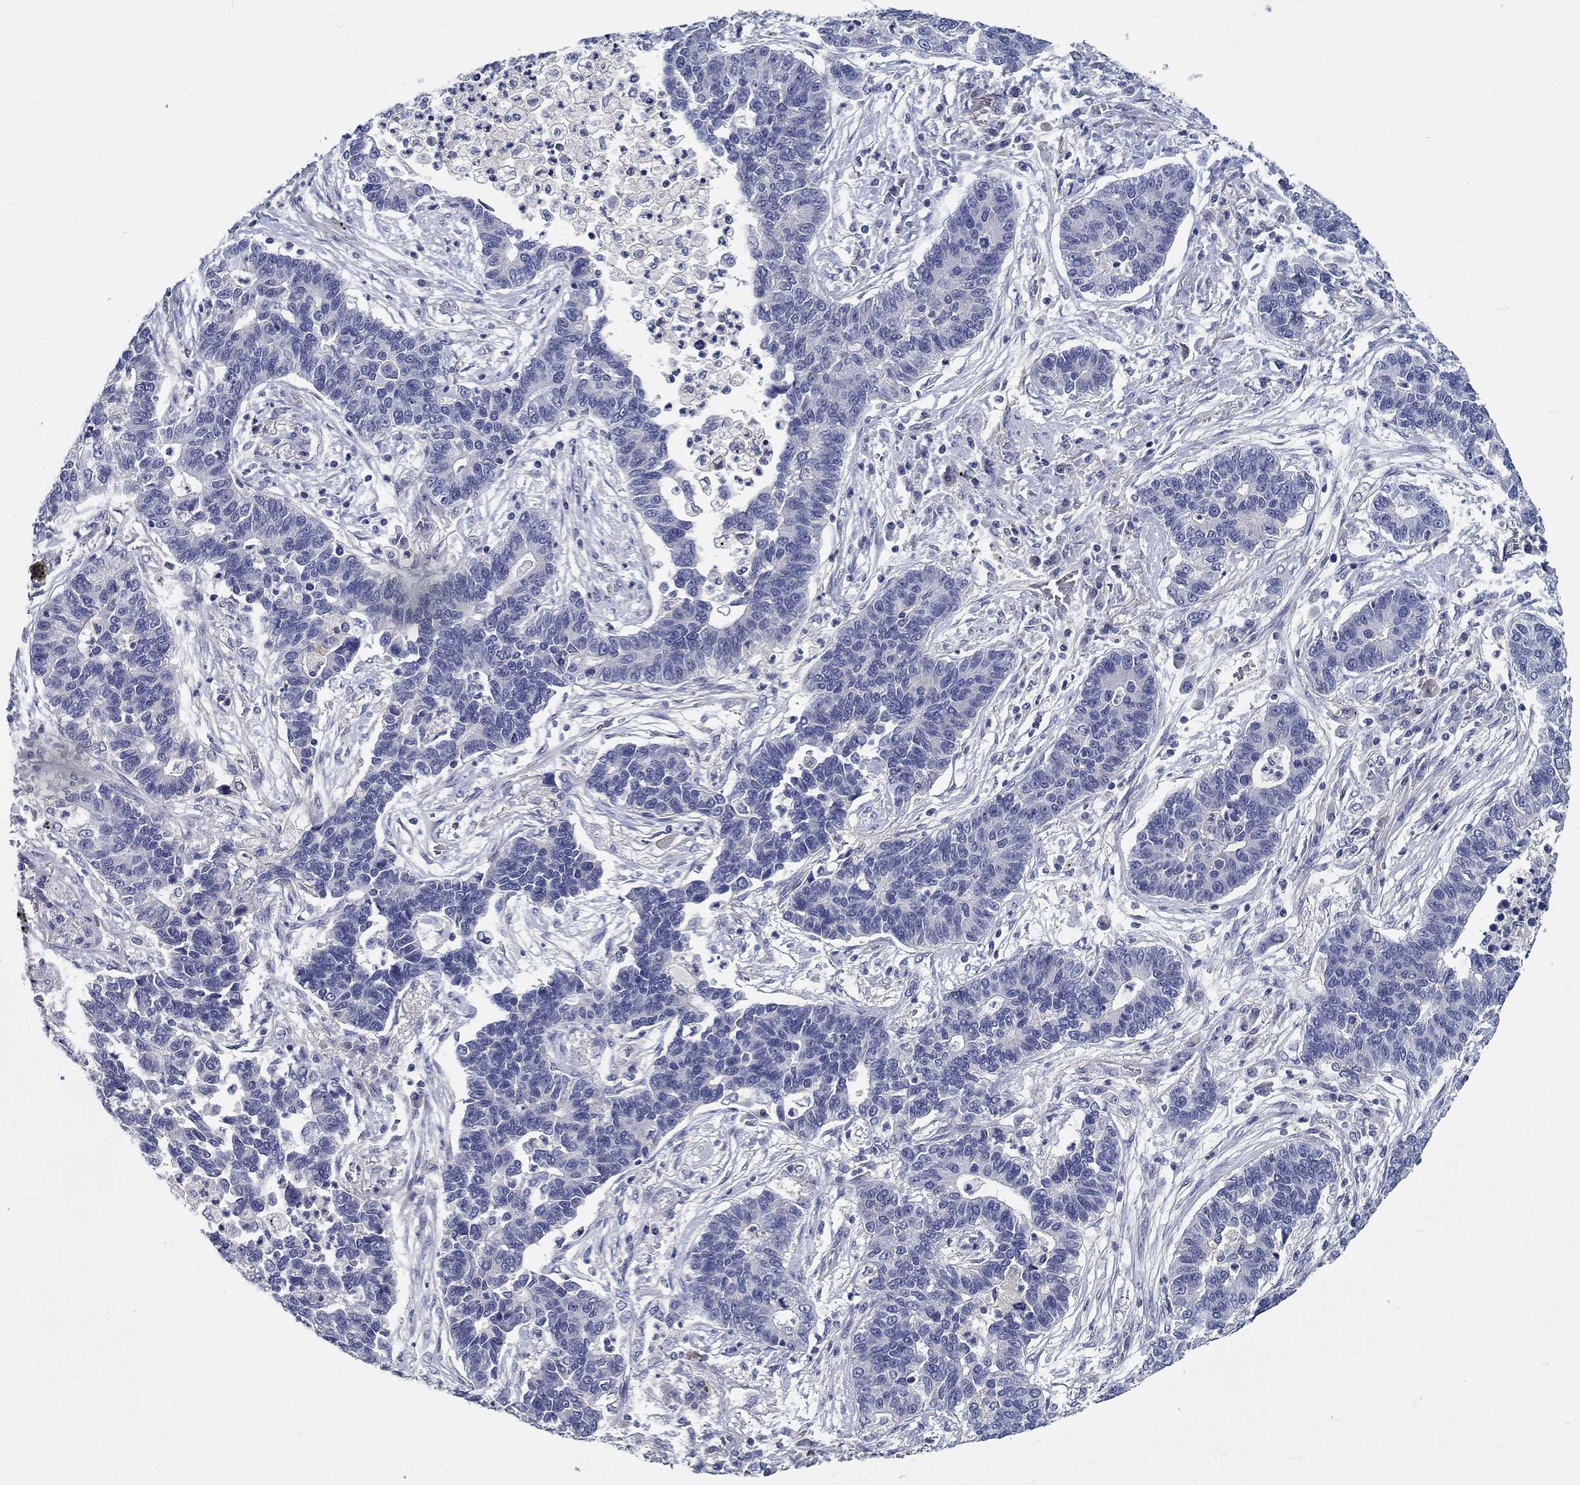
{"staining": {"intensity": "negative", "quantity": "none", "location": "none"}, "tissue": "lung cancer", "cell_type": "Tumor cells", "image_type": "cancer", "snomed": [{"axis": "morphology", "description": "Adenocarcinoma, NOS"}, {"axis": "topography", "description": "Lung"}], "caption": "An immunohistochemistry (IHC) histopathology image of lung adenocarcinoma is shown. There is no staining in tumor cells of lung adenocarcinoma.", "gene": "MYBPC1", "patient": {"sex": "female", "age": 57}}